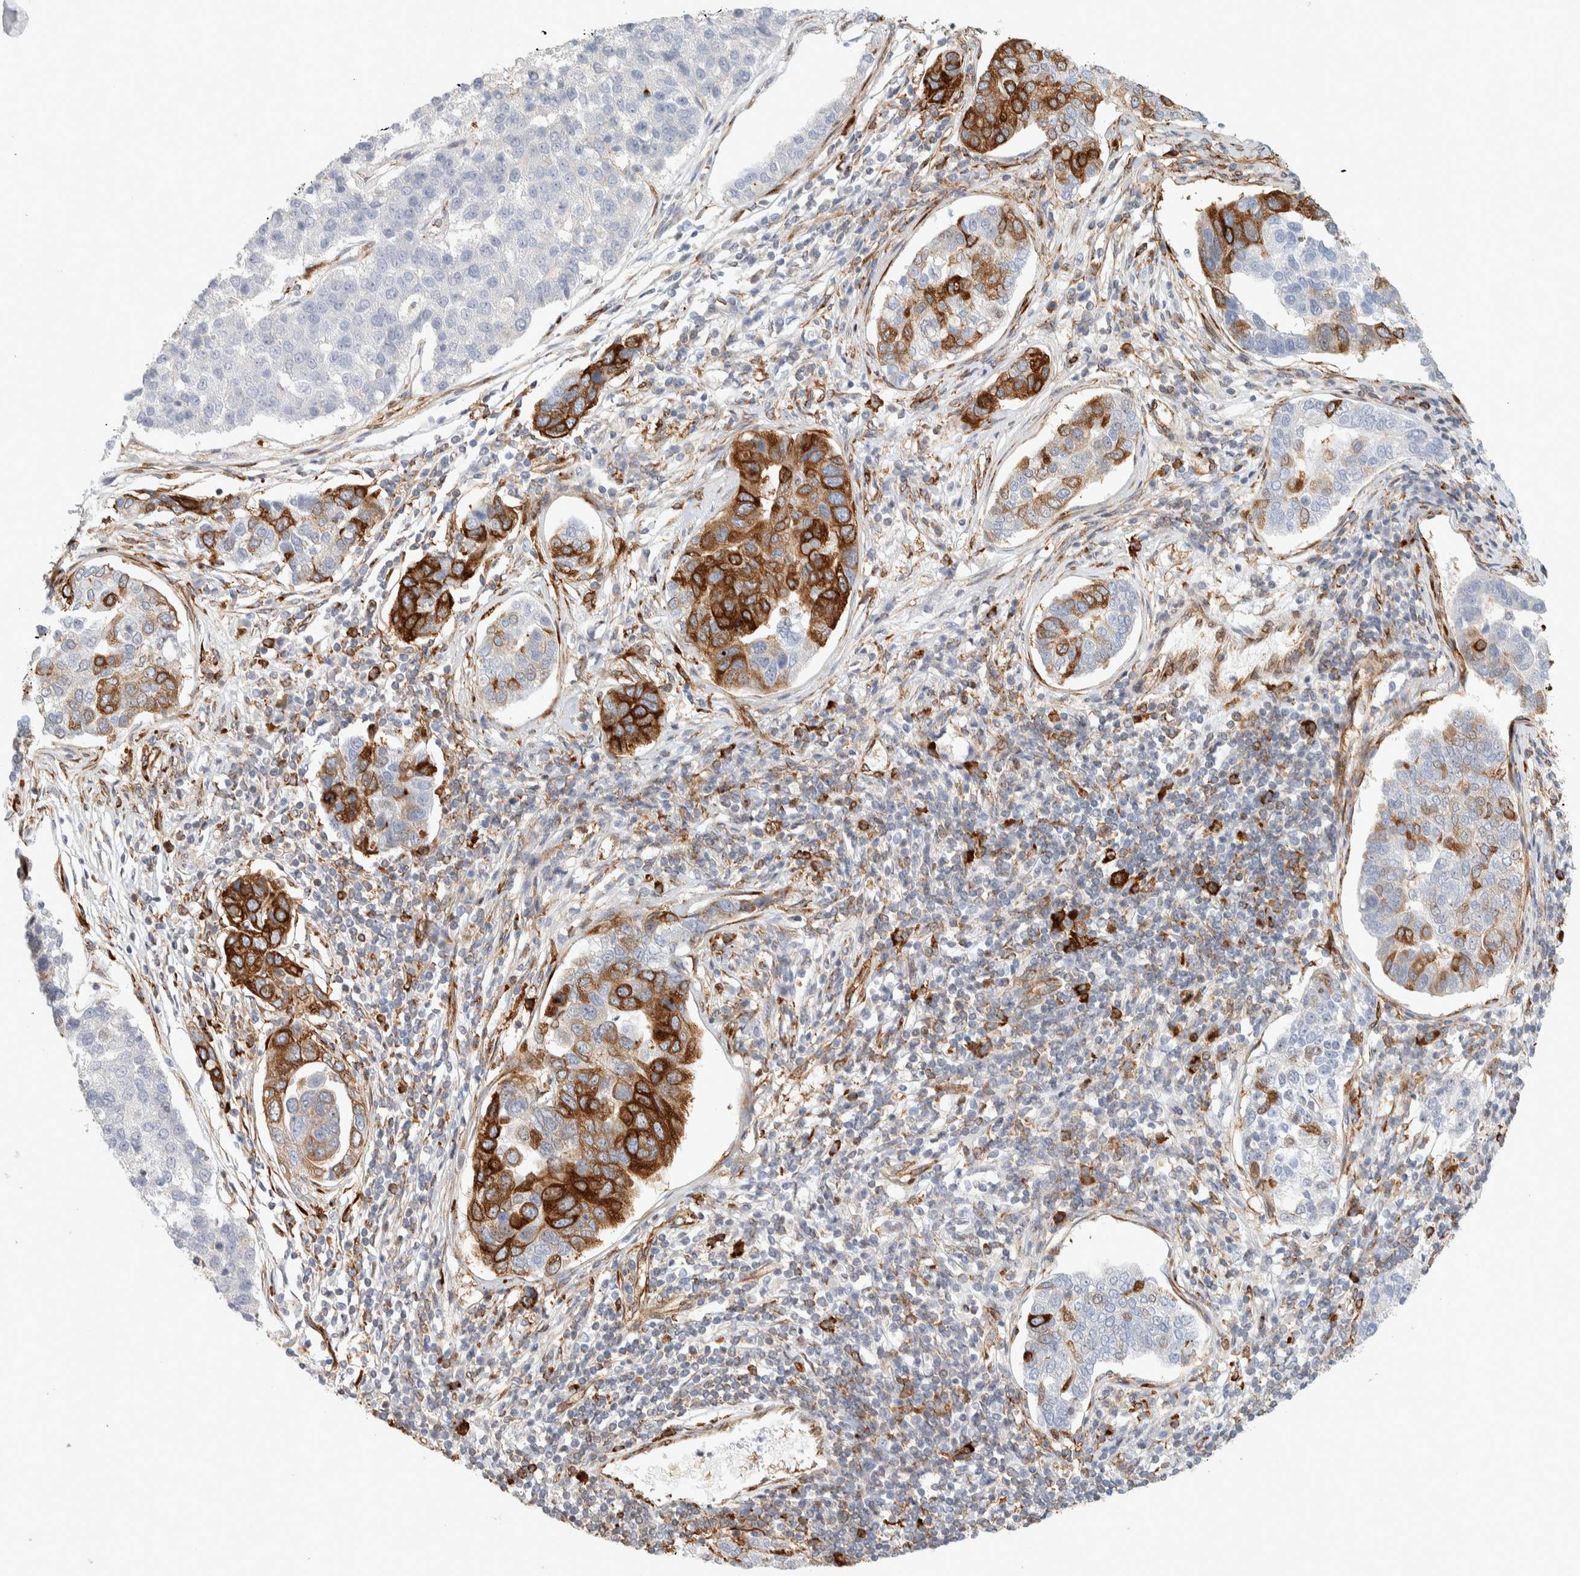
{"staining": {"intensity": "strong", "quantity": "<25%", "location": "cytoplasmic/membranous"}, "tissue": "pancreatic cancer", "cell_type": "Tumor cells", "image_type": "cancer", "snomed": [{"axis": "morphology", "description": "Adenocarcinoma, NOS"}, {"axis": "topography", "description": "Pancreas"}], "caption": "Immunohistochemical staining of human pancreatic adenocarcinoma shows medium levels of strong cytoplasmic/membranous protein positivity in about <25% of tumor cells. The staining was performed using DAB, with brown indicating positive protein expression. Nuclei are stained blue with hematoxylin.", "gene": "LLGL2", "patient": {"sex": "female", "age": 61}}